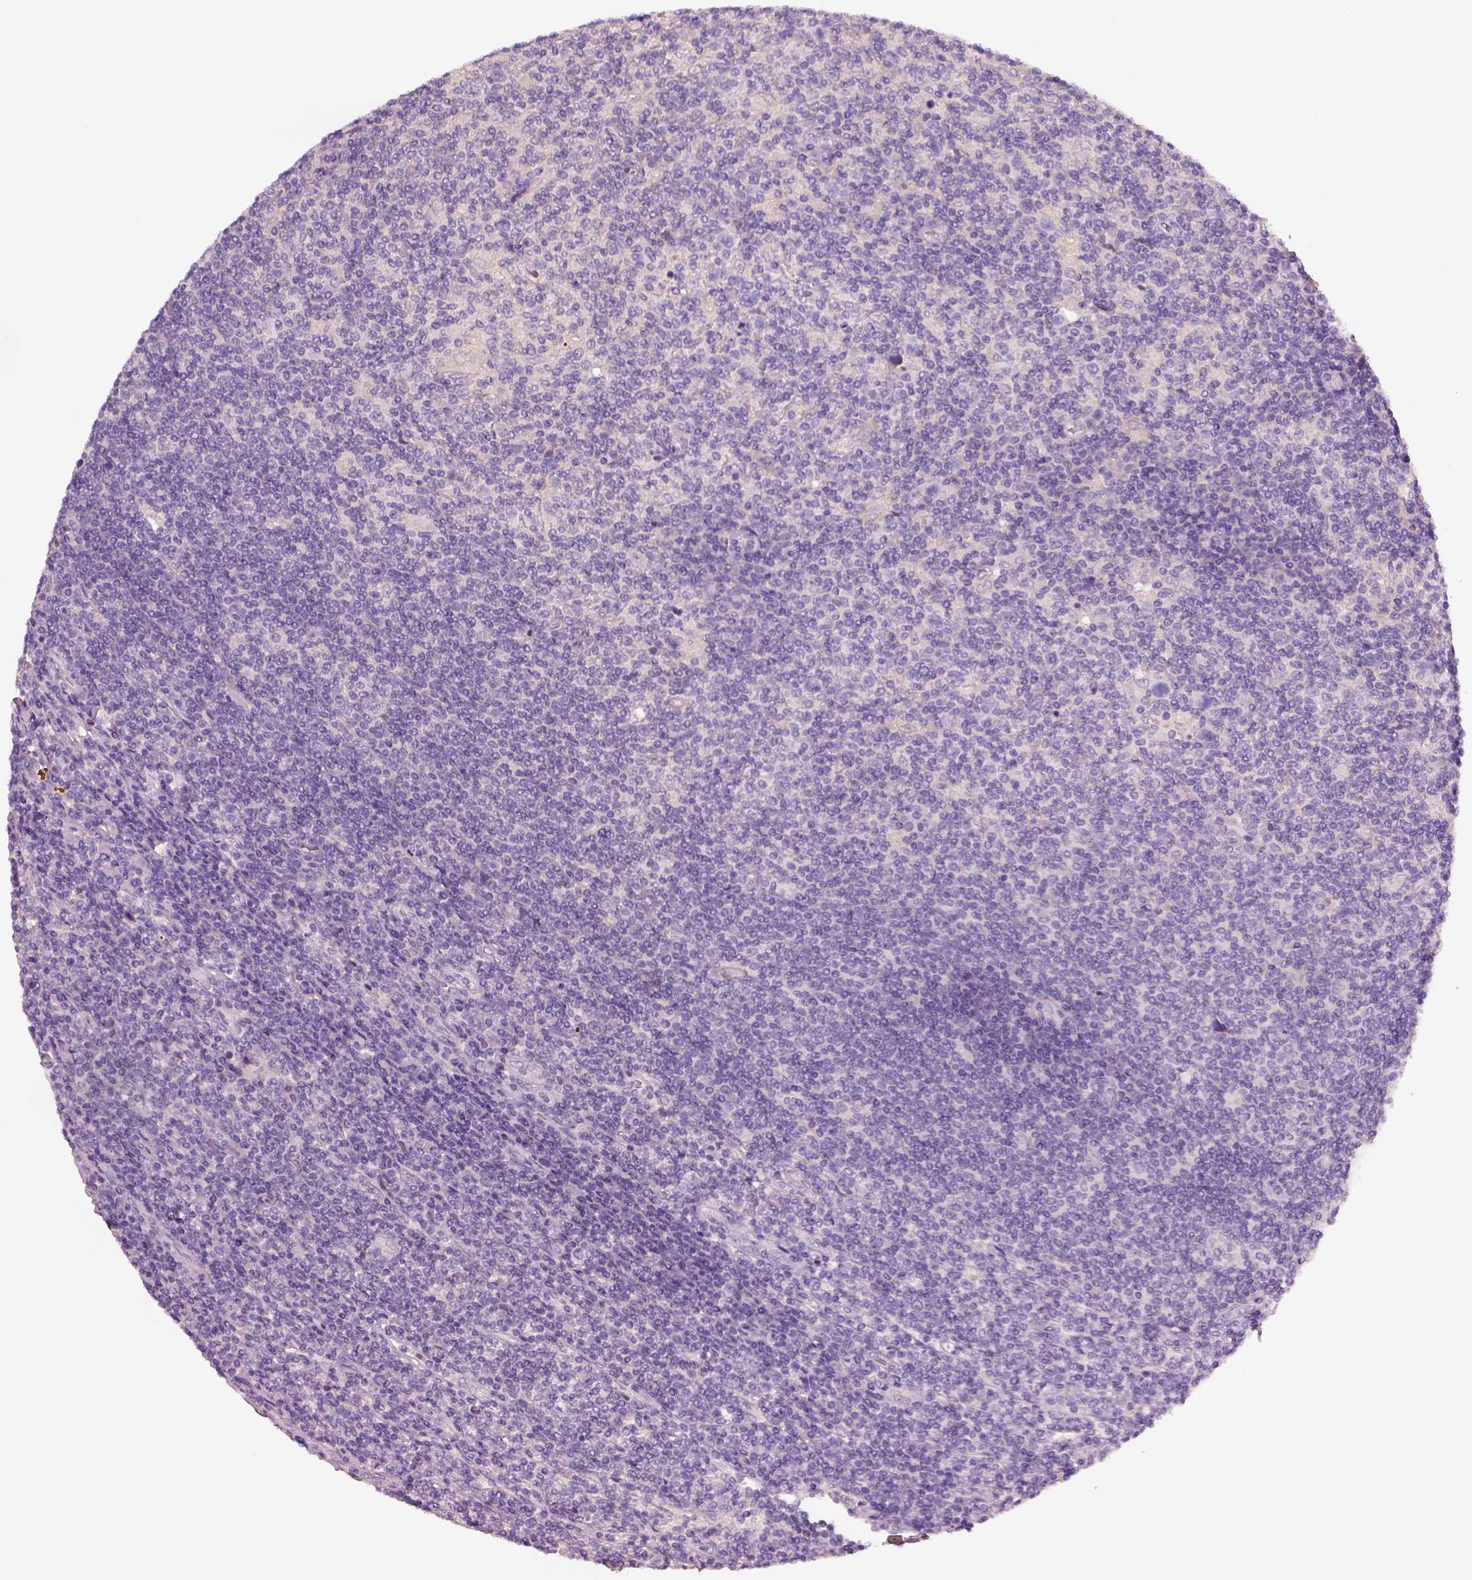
{"staining": {"intensity": "negative", "quantity": "none", "location": "none"}, "tissue": "lymphoma", "cell_type": "Tumor cells", "image_type": "cancer", "snomed": [{"axis": "morphology", "description": "Hodgkin's disease, NOS"}, {"axis": "topography", "description": "Lymph node"}], "caption": "Immunohistochemistry of human Hodgkin's disease demonstrates no positivity in tumor cells. Brightfield microscopy of immunohistochemistry stained with DAB (brown) and hematoxylin (blue), captured at high magnification.", "gene": "ELSPBP1", "patient": {"sex": "male", "age": 40}}